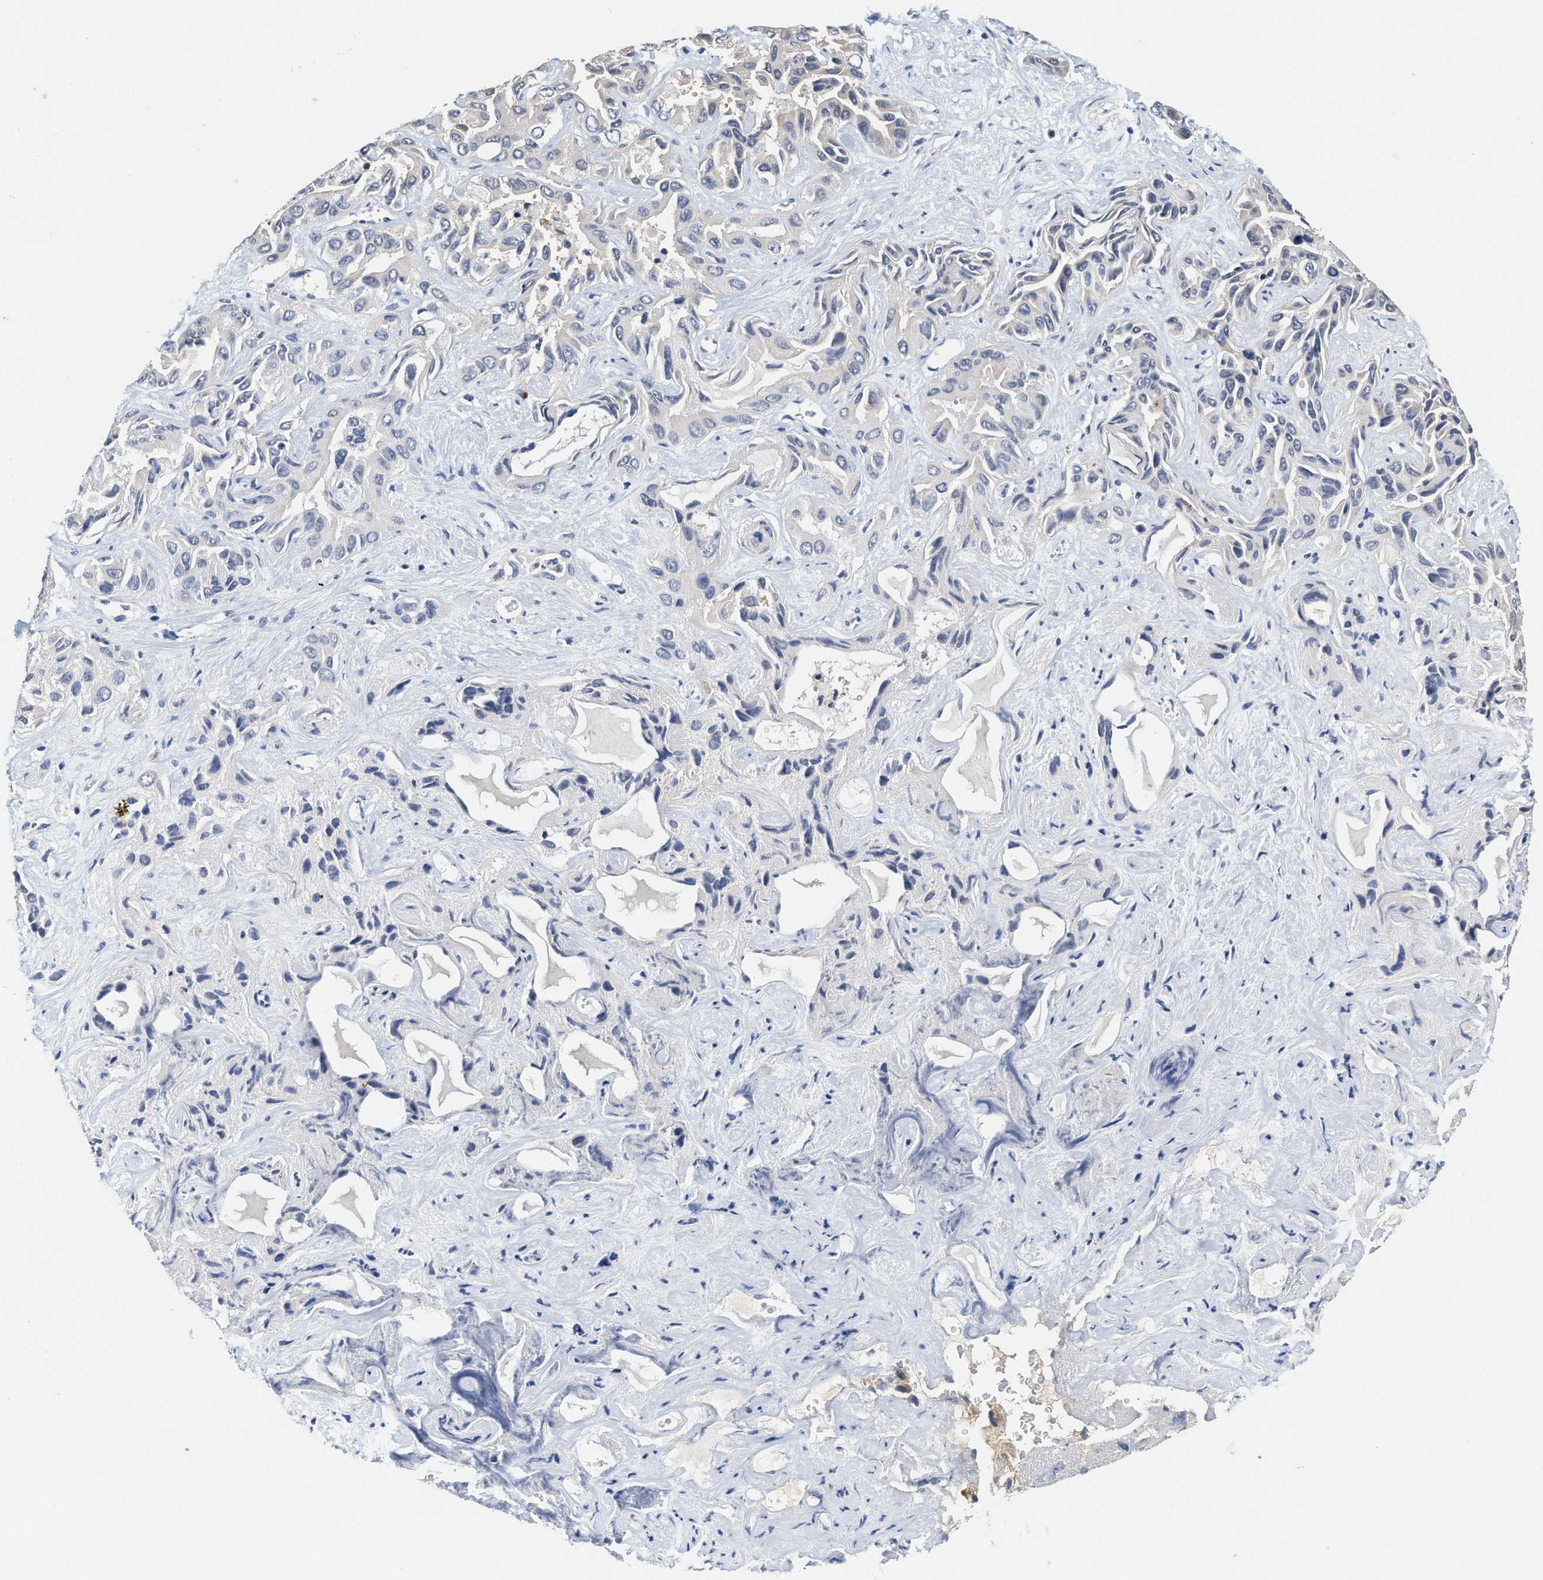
{"staining": {"intensity": "negative", "quantity": "none", "location": "none"}, "tissue": "liver cancer", "cell_type": "Tumor cells", "image_type": "cancer", "snomed": [{"axis": "morphology", "description": "Cholangiocarcinoma"}, {"axis": "topography", "description": "Liver"}], "caption": "Human liver cancer (cholangiocarcinoma) stained for a protein using IHC exhibits no staining in tumor cells.", "gene": "SCYL2", "patient": {"sex": "female", "age": 52}}